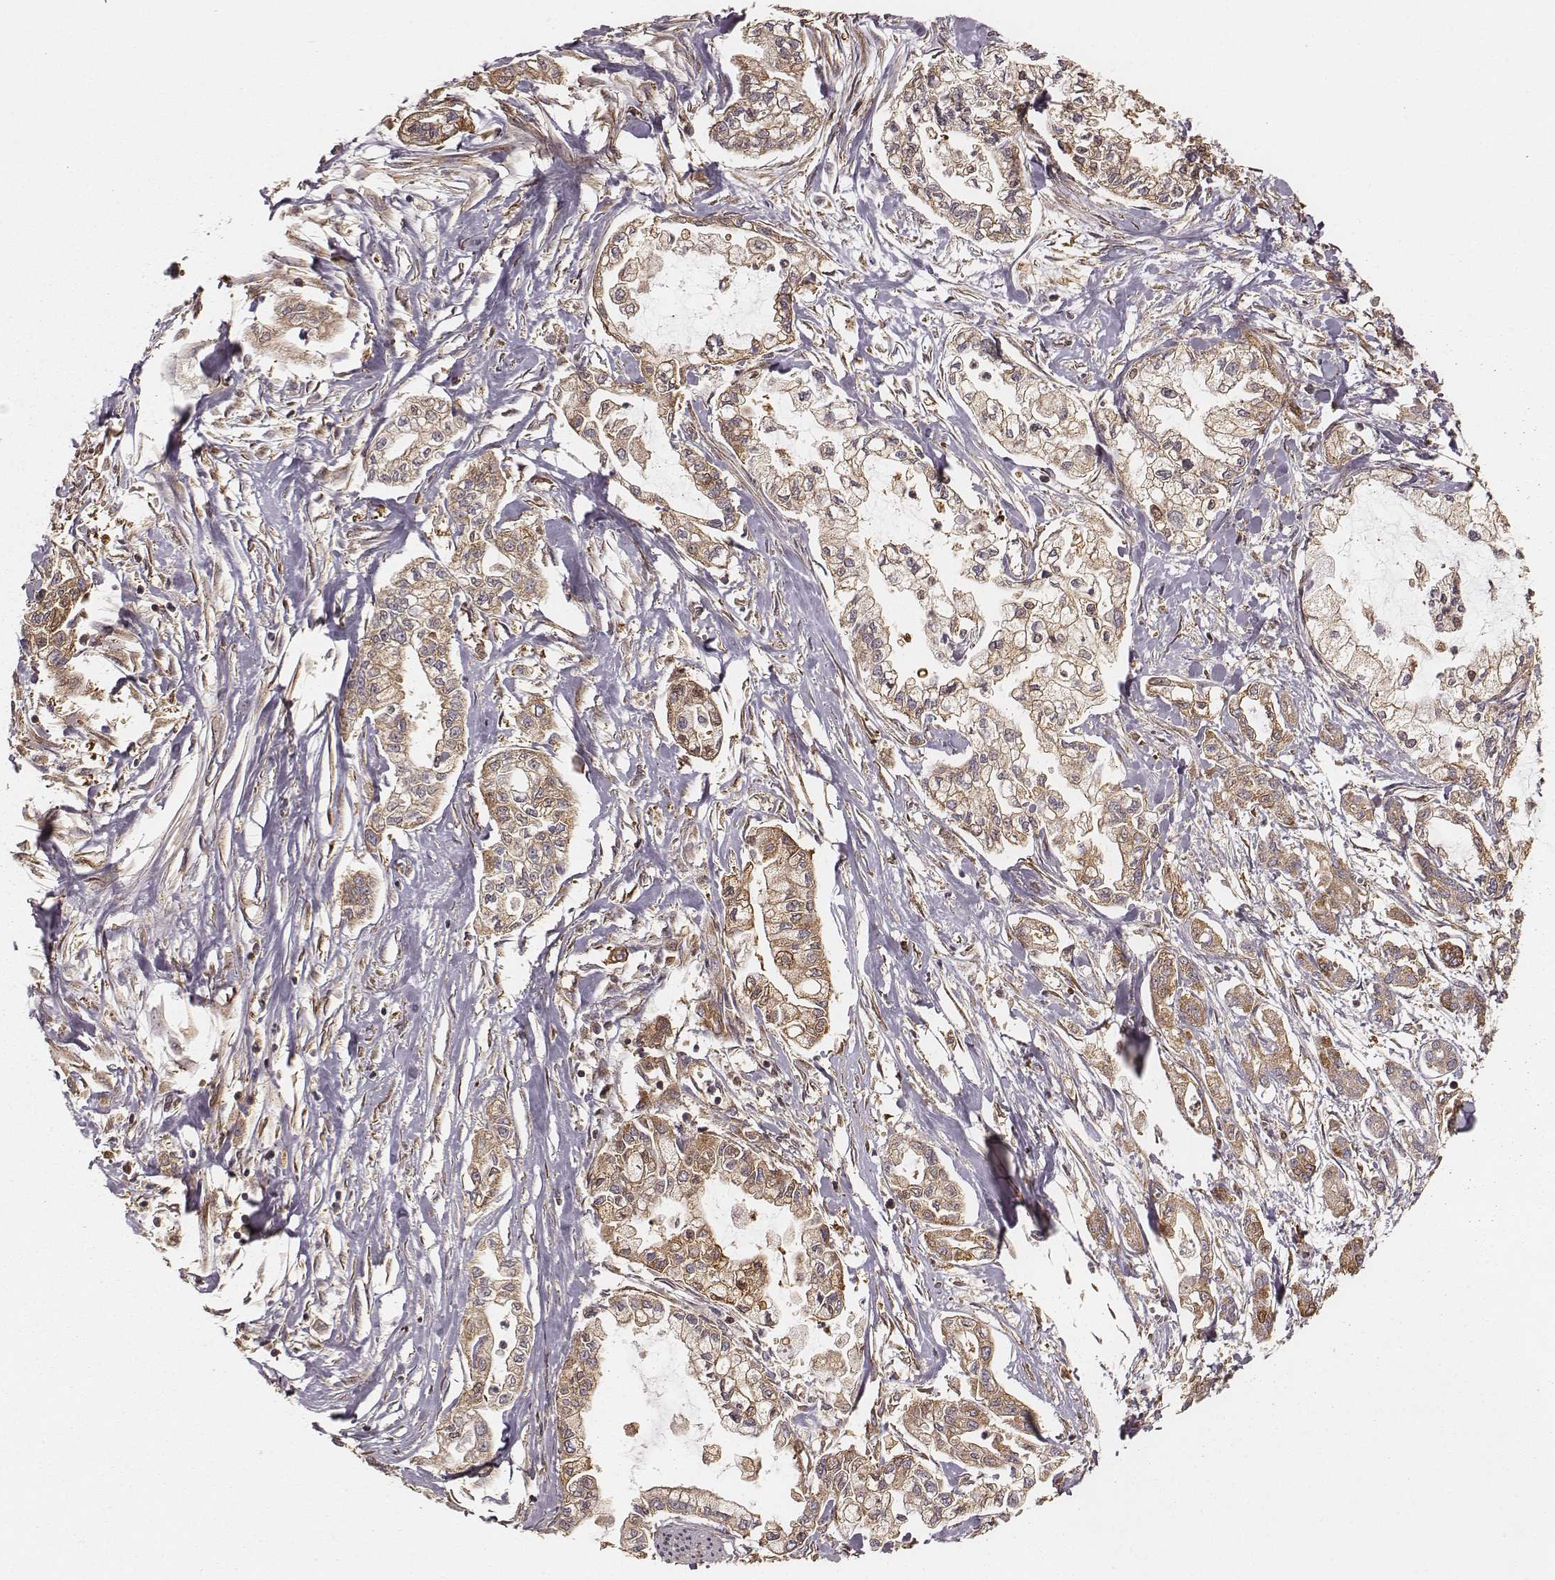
{"staining": {"intensity": "moderate", "quantity": ">75%", "location": "cytoplasmic/membranous"}, "tissue": "pancreatic cancer", "cell_type": "Tumor cells", "image_type": "cancer", "snomed": [{"axis": "morphology", "description": "Adenocarcinoma, NOS"}, {"axis": "topography", "description": "Pancreas"}], "caption": "Protein positivity by IHC demonstrates moderate cytoplasmic/membranous expression in about >75% of tumor cells in adenocarcinoma (pancreatic).", "gene": "CARS1", "patient": {"sex": "male", "age": 54}}